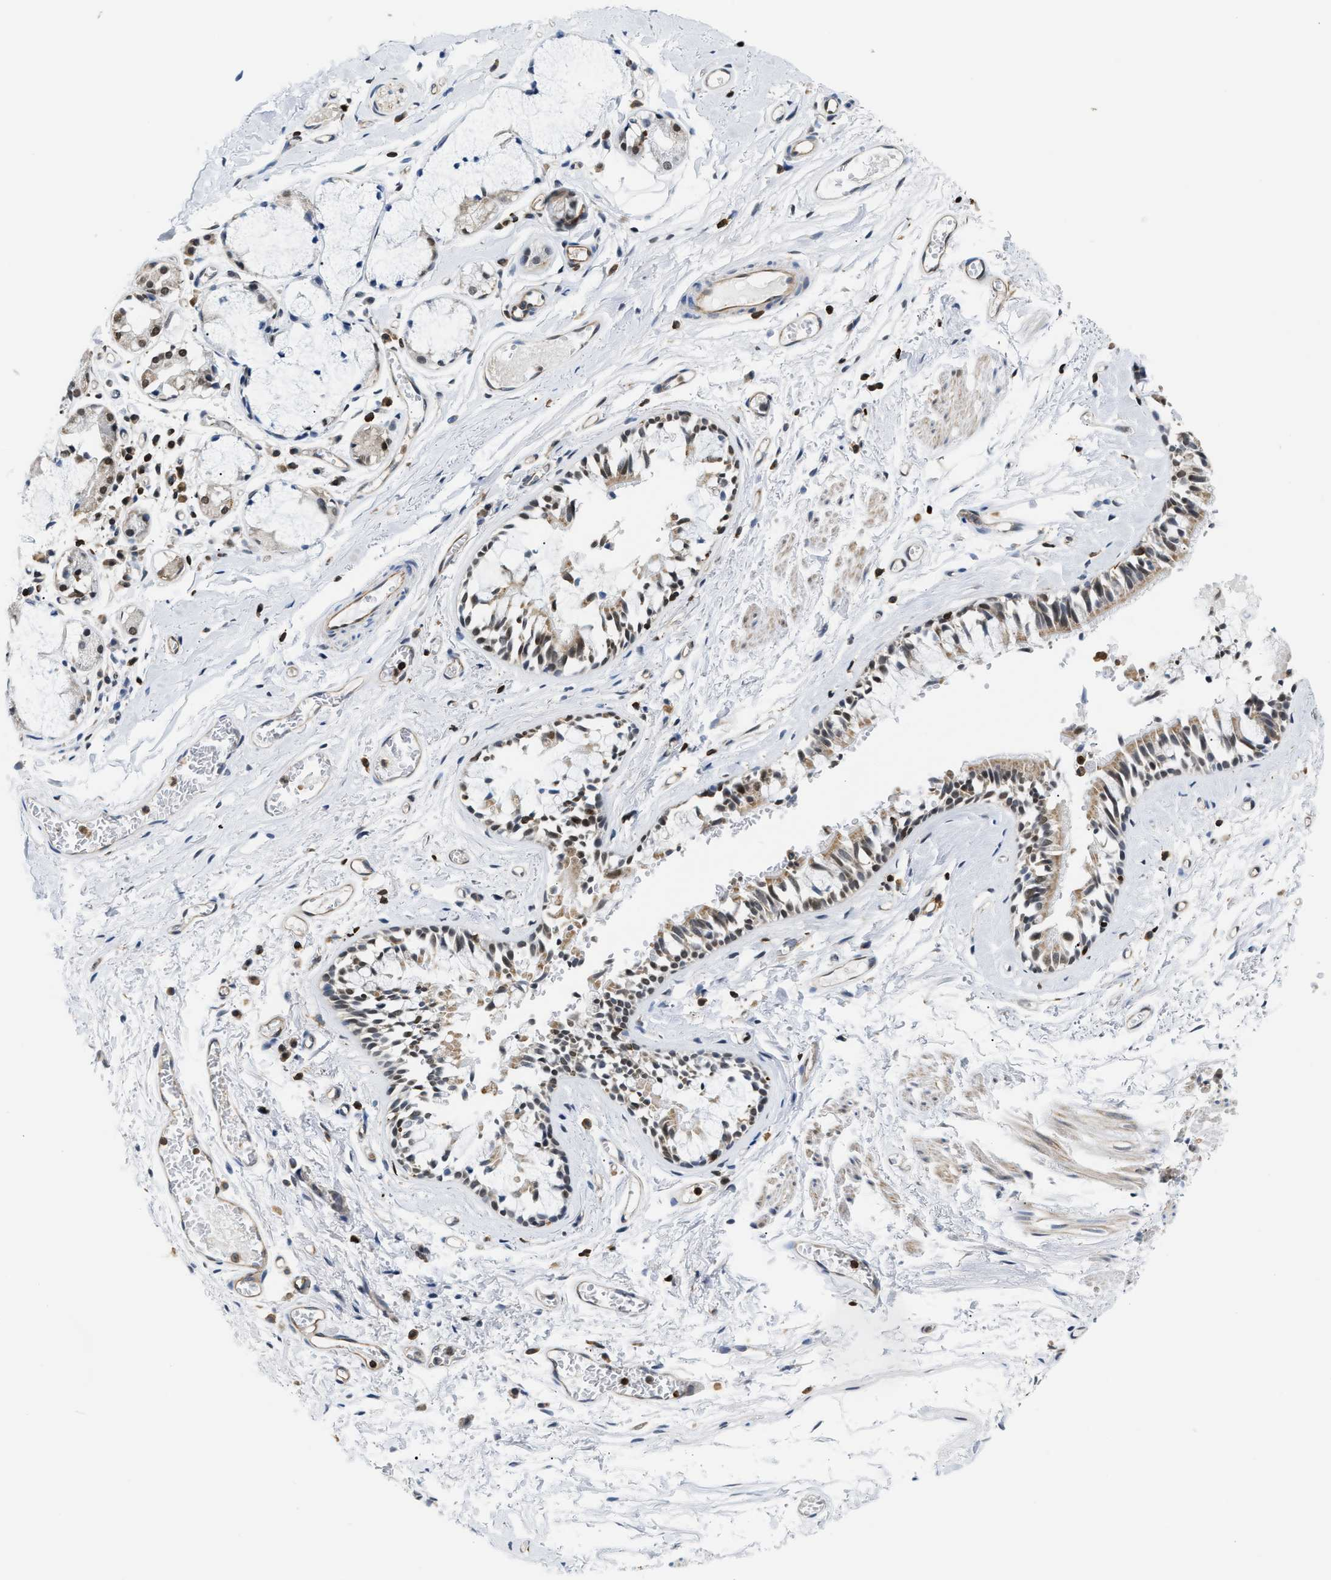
{"staining": {"intensity": "moderate", "quantity": "25%-75%", "location": "cytoplasmic/membranous,nuclear"}, "tissue": "bronchus", "cell_type": "Respiratory epithelial cells", "image_type": "normal", "snomed": [{"axis": "morphology", "description": "Normal tissue, NOS"}, {"axis": "morphology", "description": "Inflammation, NOS"}, {"axis": "topography", "description": "Cartilage tissue"}, {"axis": "topography", "description": "Lung"}], "caption": "Brown immunohistochemical staining in normal human bronchus displays moderate cytoplasmic/membranous,nuclear expression in approximately 25%-75% of respiratory epithelial cells. The staining was performed using DAB (3,3'-diaminobenzidine) to visualize the protein expression in brown, while the nuclei were stained in blue with hematoxylin (Magnification: 20x).", "gene": "STK10", "patient": {"sex": "male", "age": 71}}